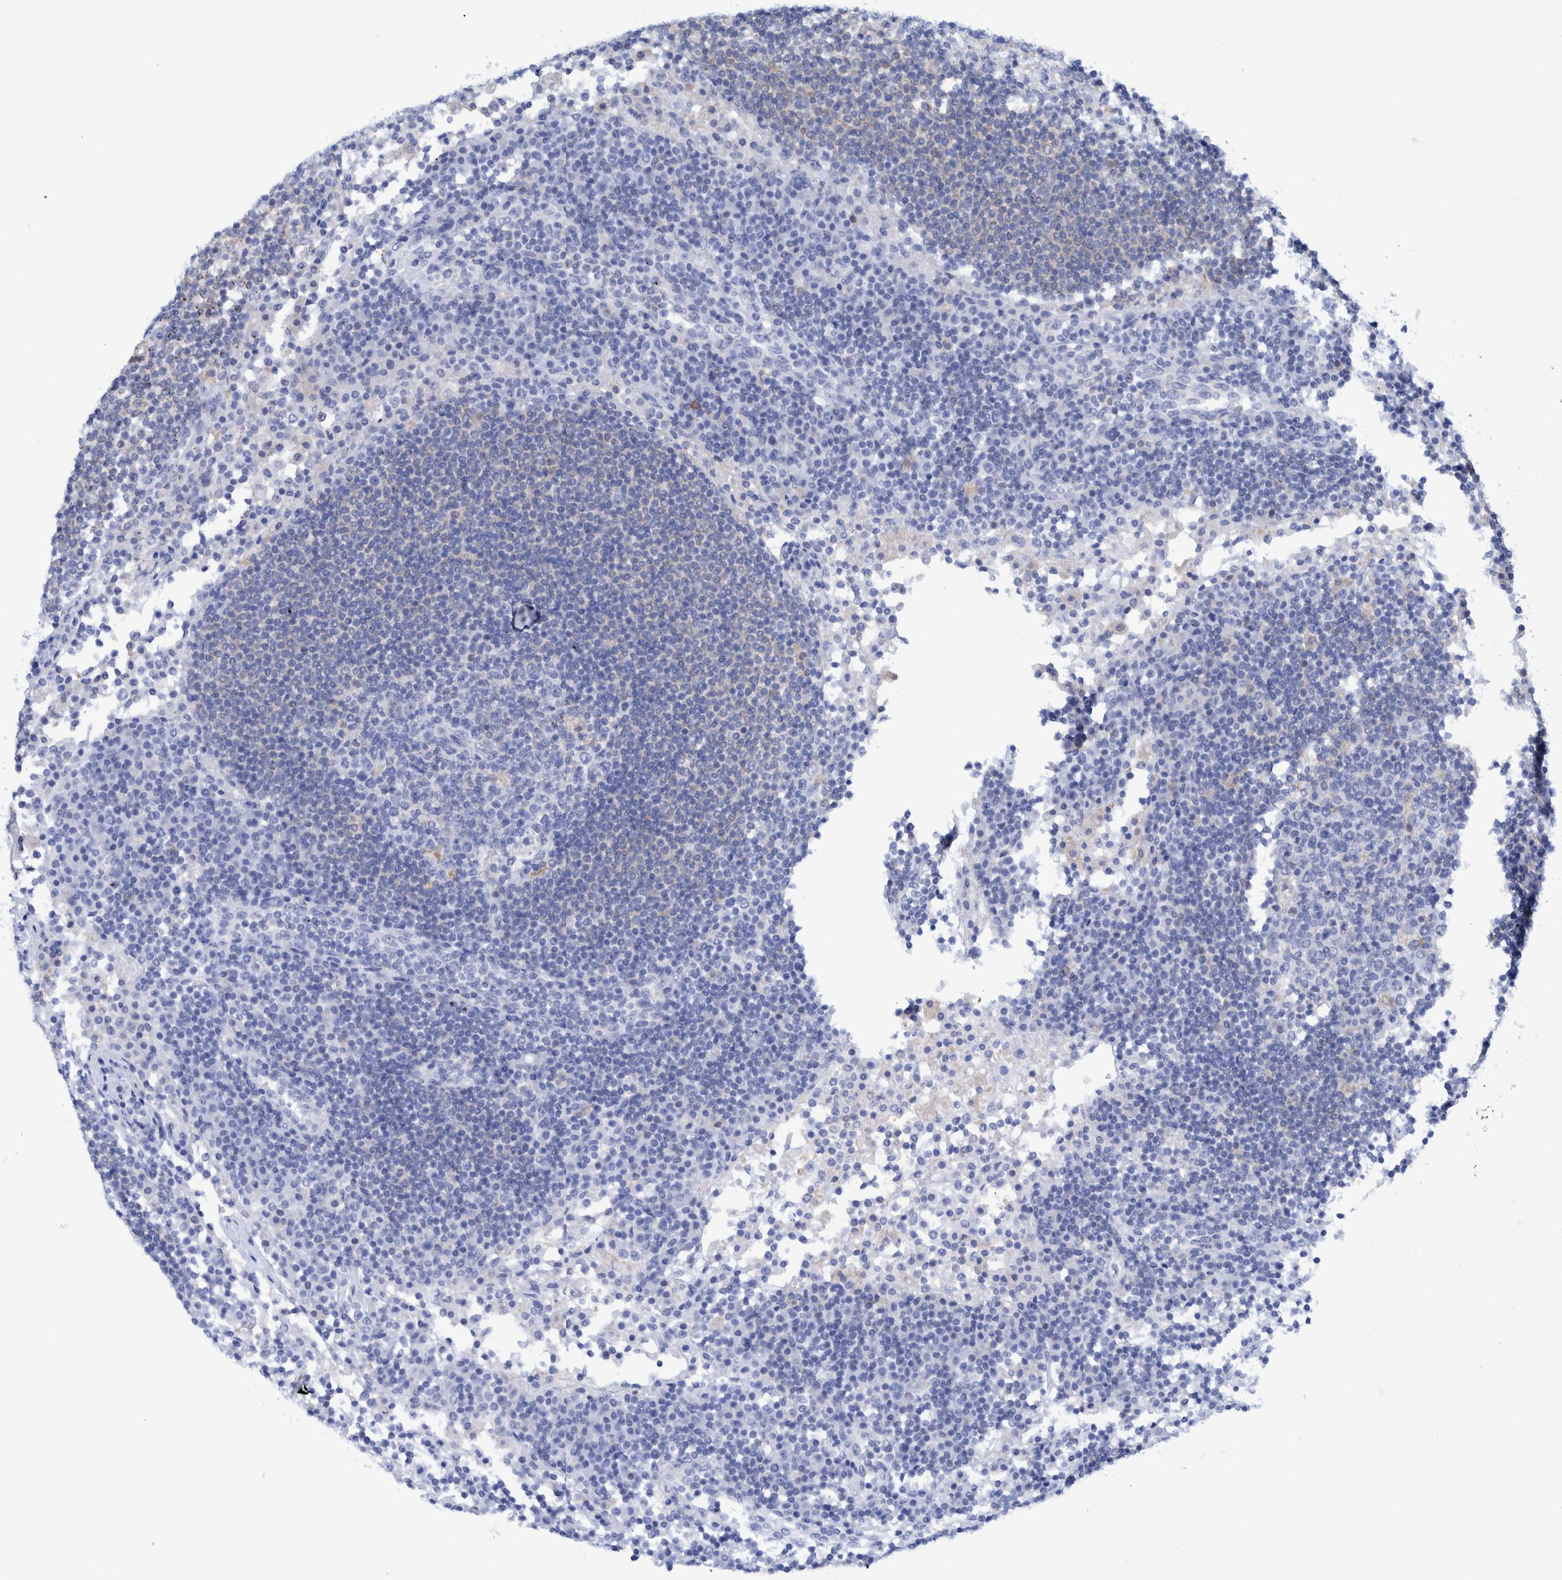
{"staining": {"intensity": "negative", "quantity": "none", "location": "none"}, "tissue": "lymph node", "cell_type": "Germinal center cells", "image_type": "normal", "snomed": [{"axis": "morphology", "description": "Normal tissue, NOS"}, {"axis": "topography", "description": "Lymph node"}], "caption": "Immunohistochemistry (IHC) histopathology image of benign human lymph node stained for a protein (brown), which exhibits no staining in germinal center cells. Nuclei are stained in blue.", "gene": "KRT14", "patient": {"sex": "female", "age": 53}}